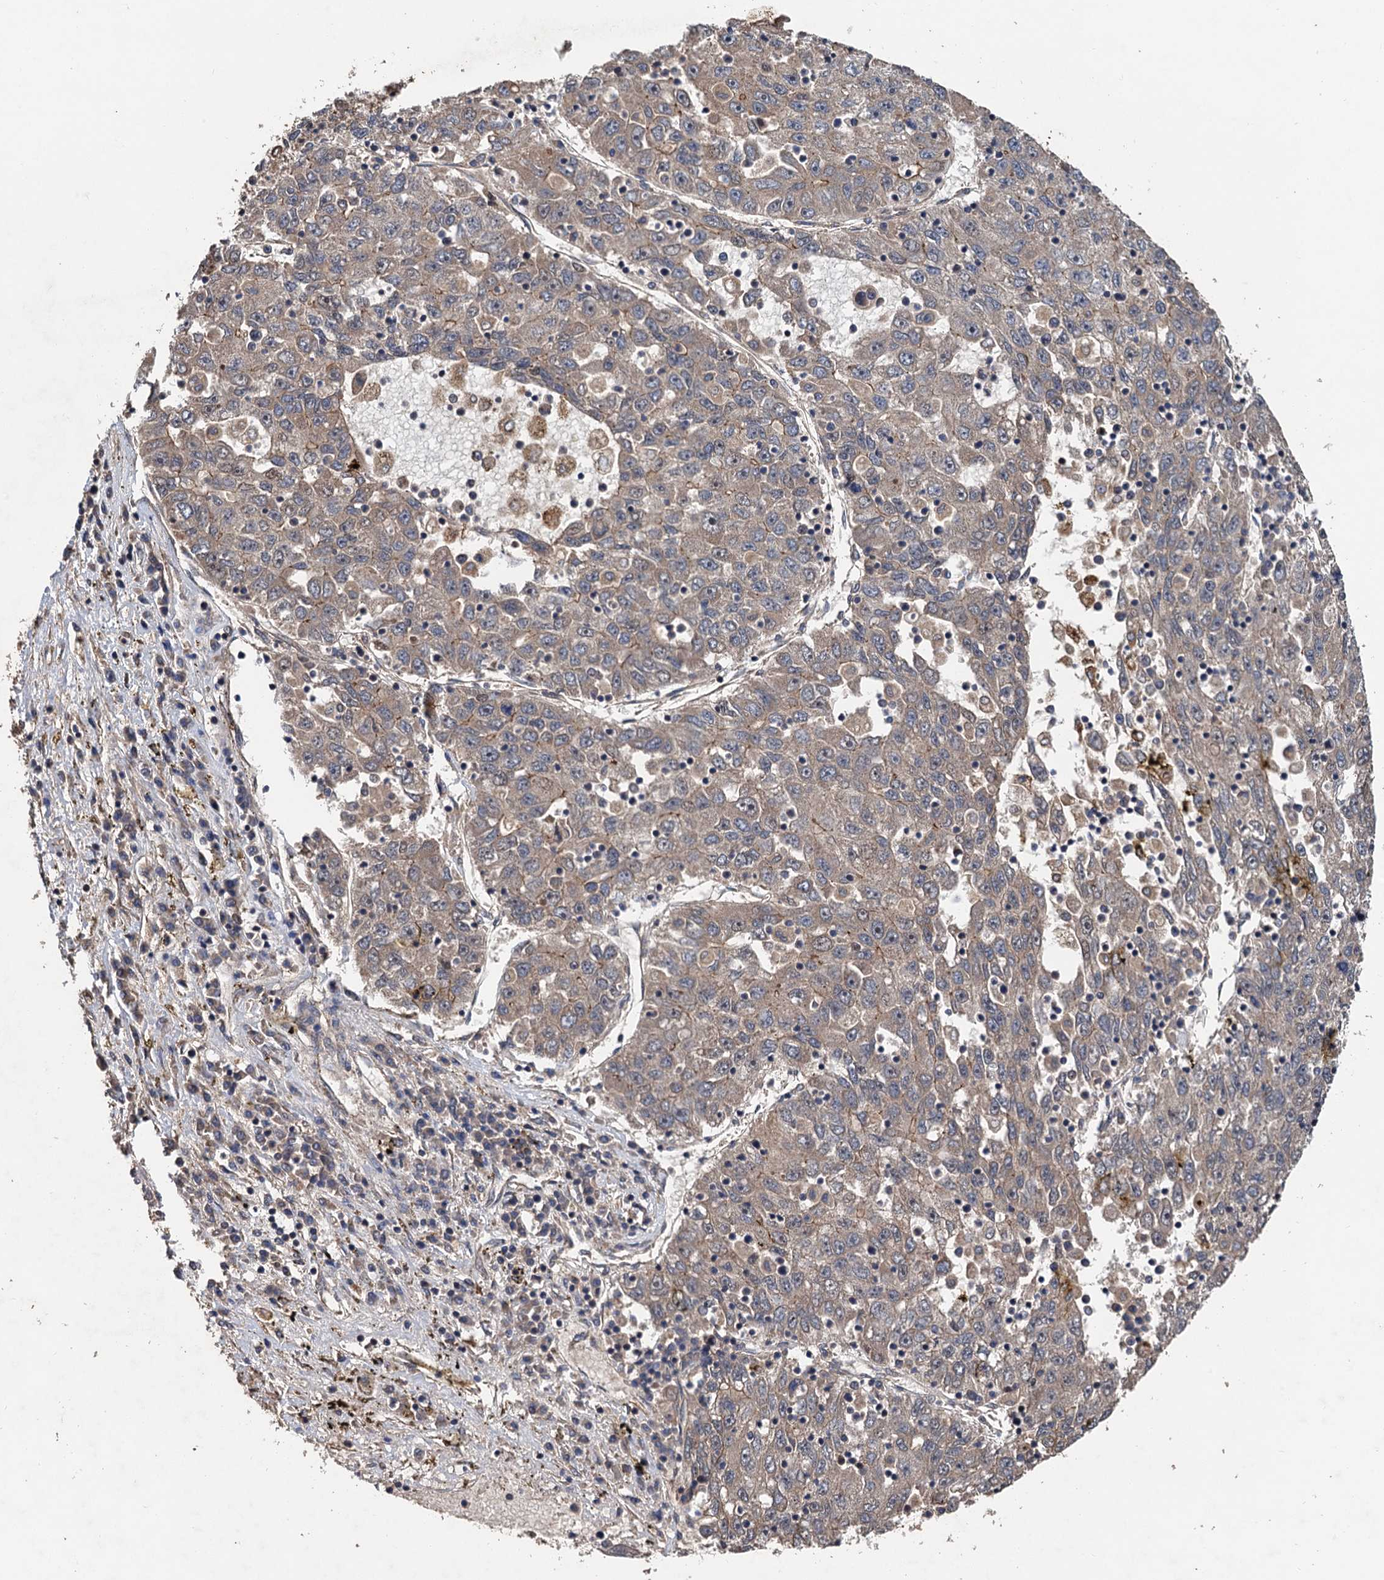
{"staining": {"intensity": "weak", "quantity": ">75%", "location": "cytoplasmic/membranous"}, "tissue": "liver cancer", "cell_type": "Tumor cells", "image_type": "cancer", "snomed": [{"axis": "morphology", "description": "Carcinoma, Hepatocellular, NOS"}, {"axis": "topography", "description": "Liver"}], "caption": "Liver hepatocellular carcinoma was stained to show a protein in brown. There is low levels of weak cytoplasmic/membranous staining in about >75% of tumor cells.", "gene": "TMEM39B", "patient": {"sex": "male", "age": 49}}